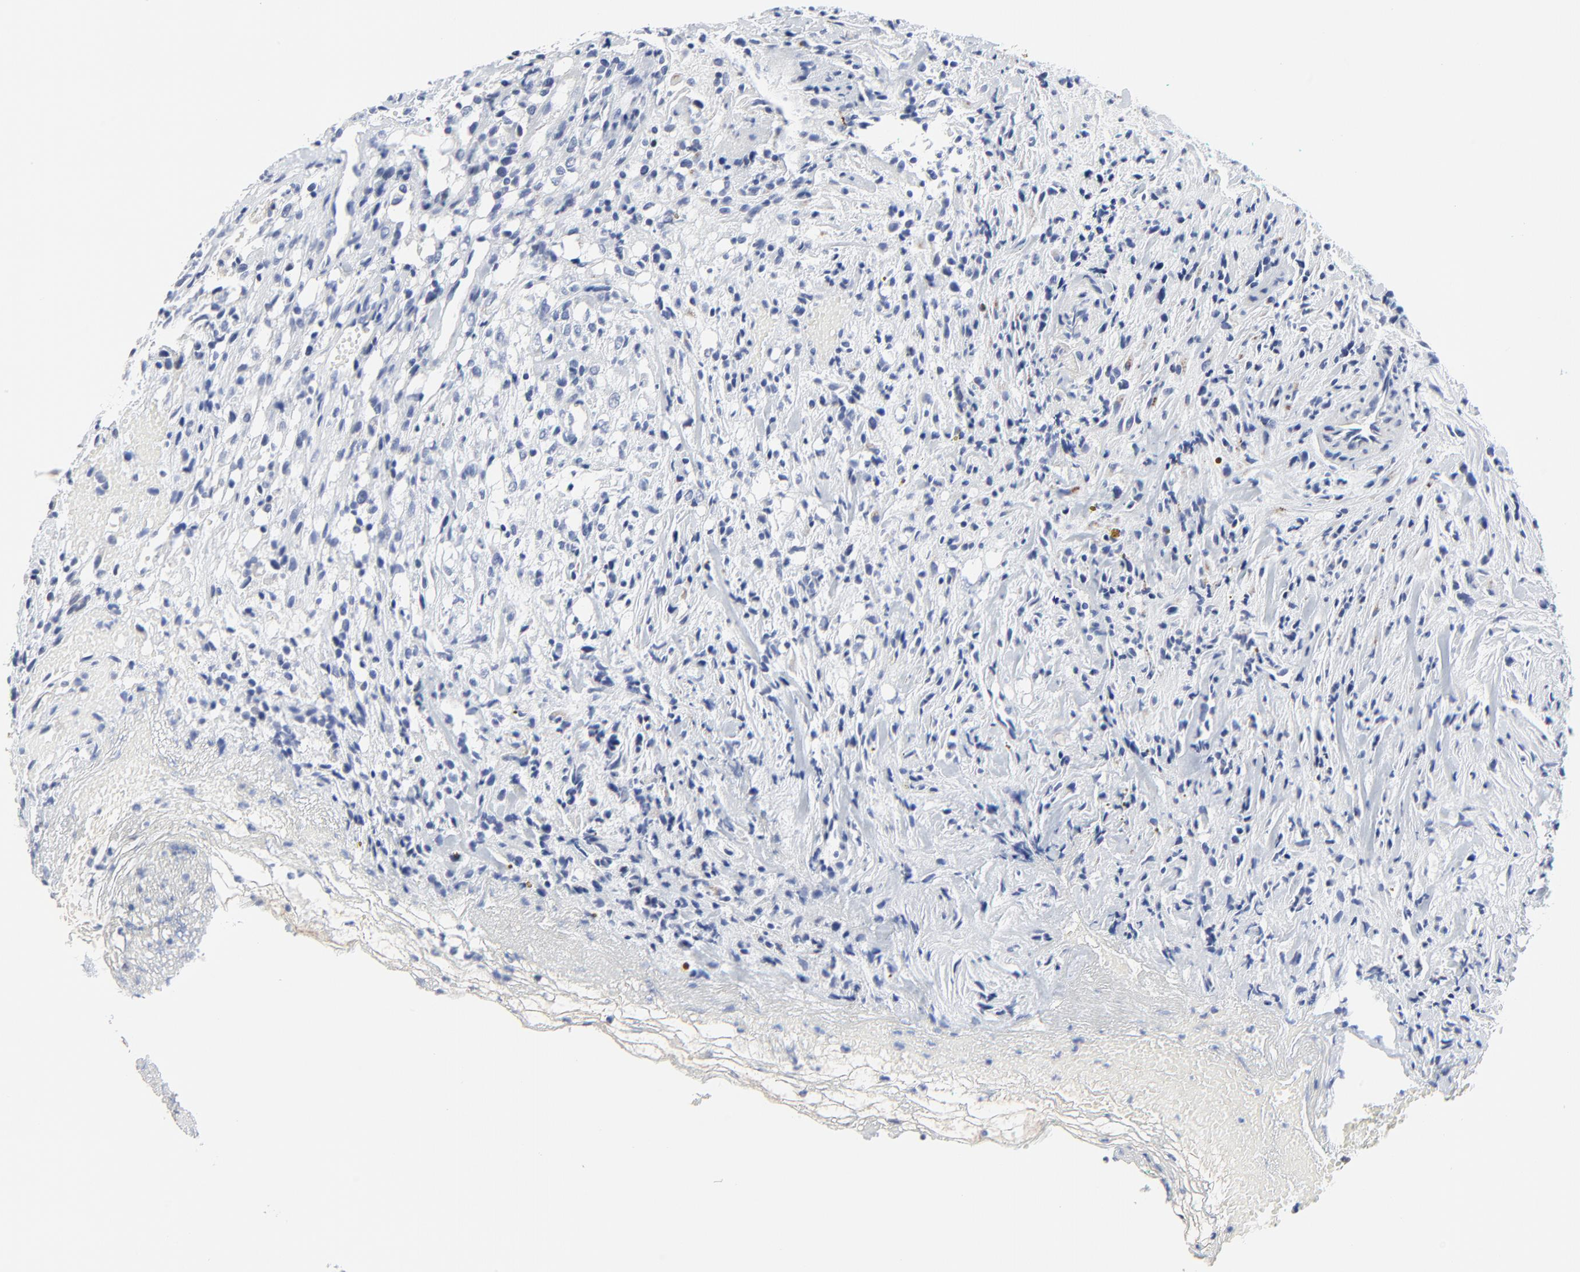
{"staining": {"intensity": "negative", "quantity": "none", "location": "none"}, "tissue": "glioma", "cell_type": "Tumor cells", "image_type": "cancer", "snomed": [{"axis": "morphology", "description": "Glioma, malignant, High grade"}, {"axis": "topography", "description": "Brain"}], "caption": "Tumor cells are negative for protein expression in human malignant high-grade glioma.", "gene": "LNX1", "patient": {"sex": "male", "age": 66}}